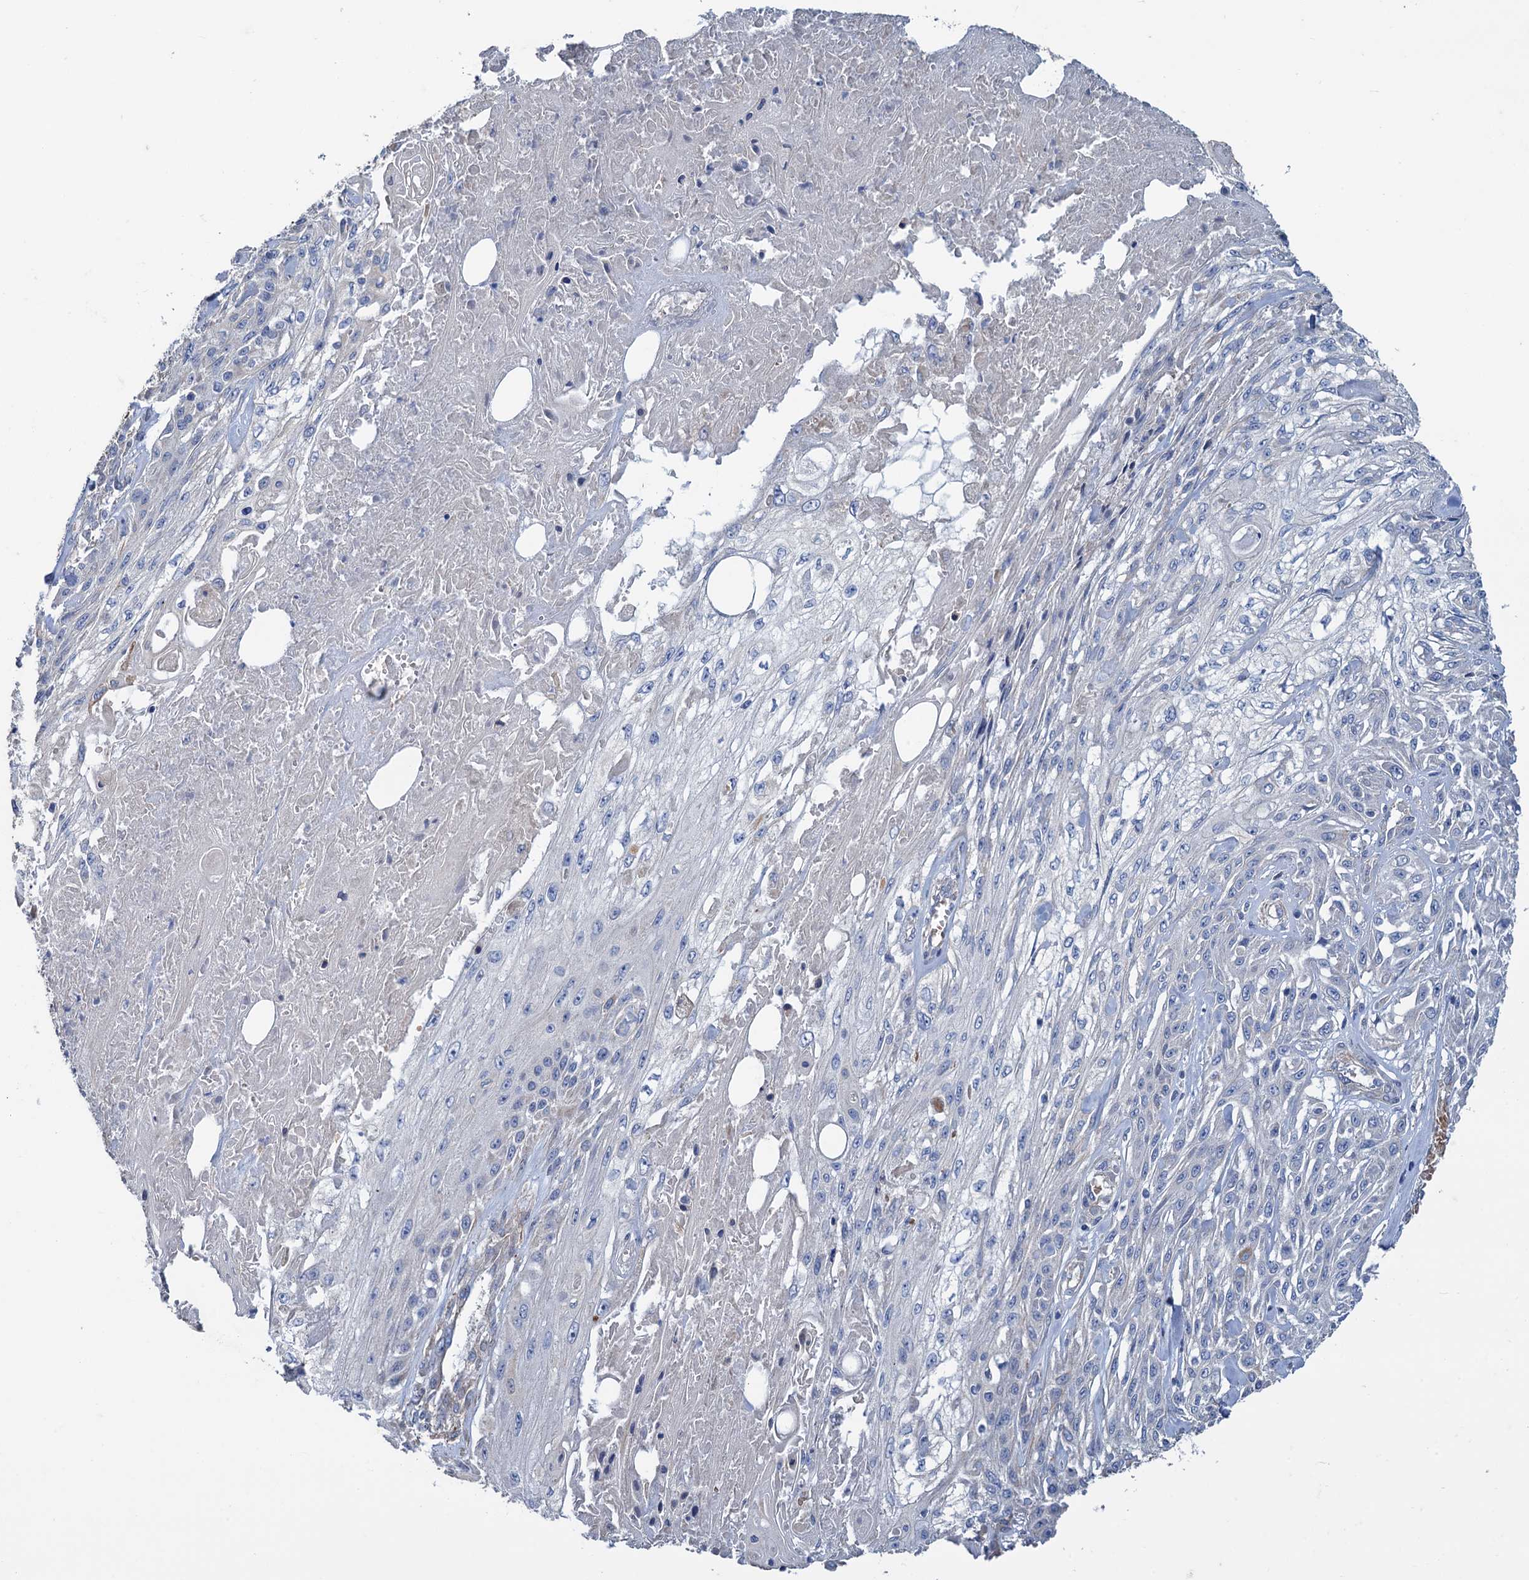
{"staining": {"intensity": "negative", "quantity": "none", "location": "none"}, "tissue": "skin cancer", "cell_type": "Tumor cells", "image_type": "cancer", "snomed": [{"axis": "morphology", "description": "Squamous cell carcinoma, NOS"}, {"axis": "morphology", "description": "Squamous cell carcinoma, metastatic, NOS"}, {"axis": "topography", "description": "Skin"}, {"axis": "topography", "description": "Lymph node"}], "caption": "The image exhibits no significant expression in tumor cells of skin cancer (metastatic squamous cell carcinoma). (Brightfield microscopy of DAB (3,3'-diaminobenzidine) immunohistochemistry at high magnification).", "gene": "SMCO3", "patient": {"sex": "male", "age": 75}}